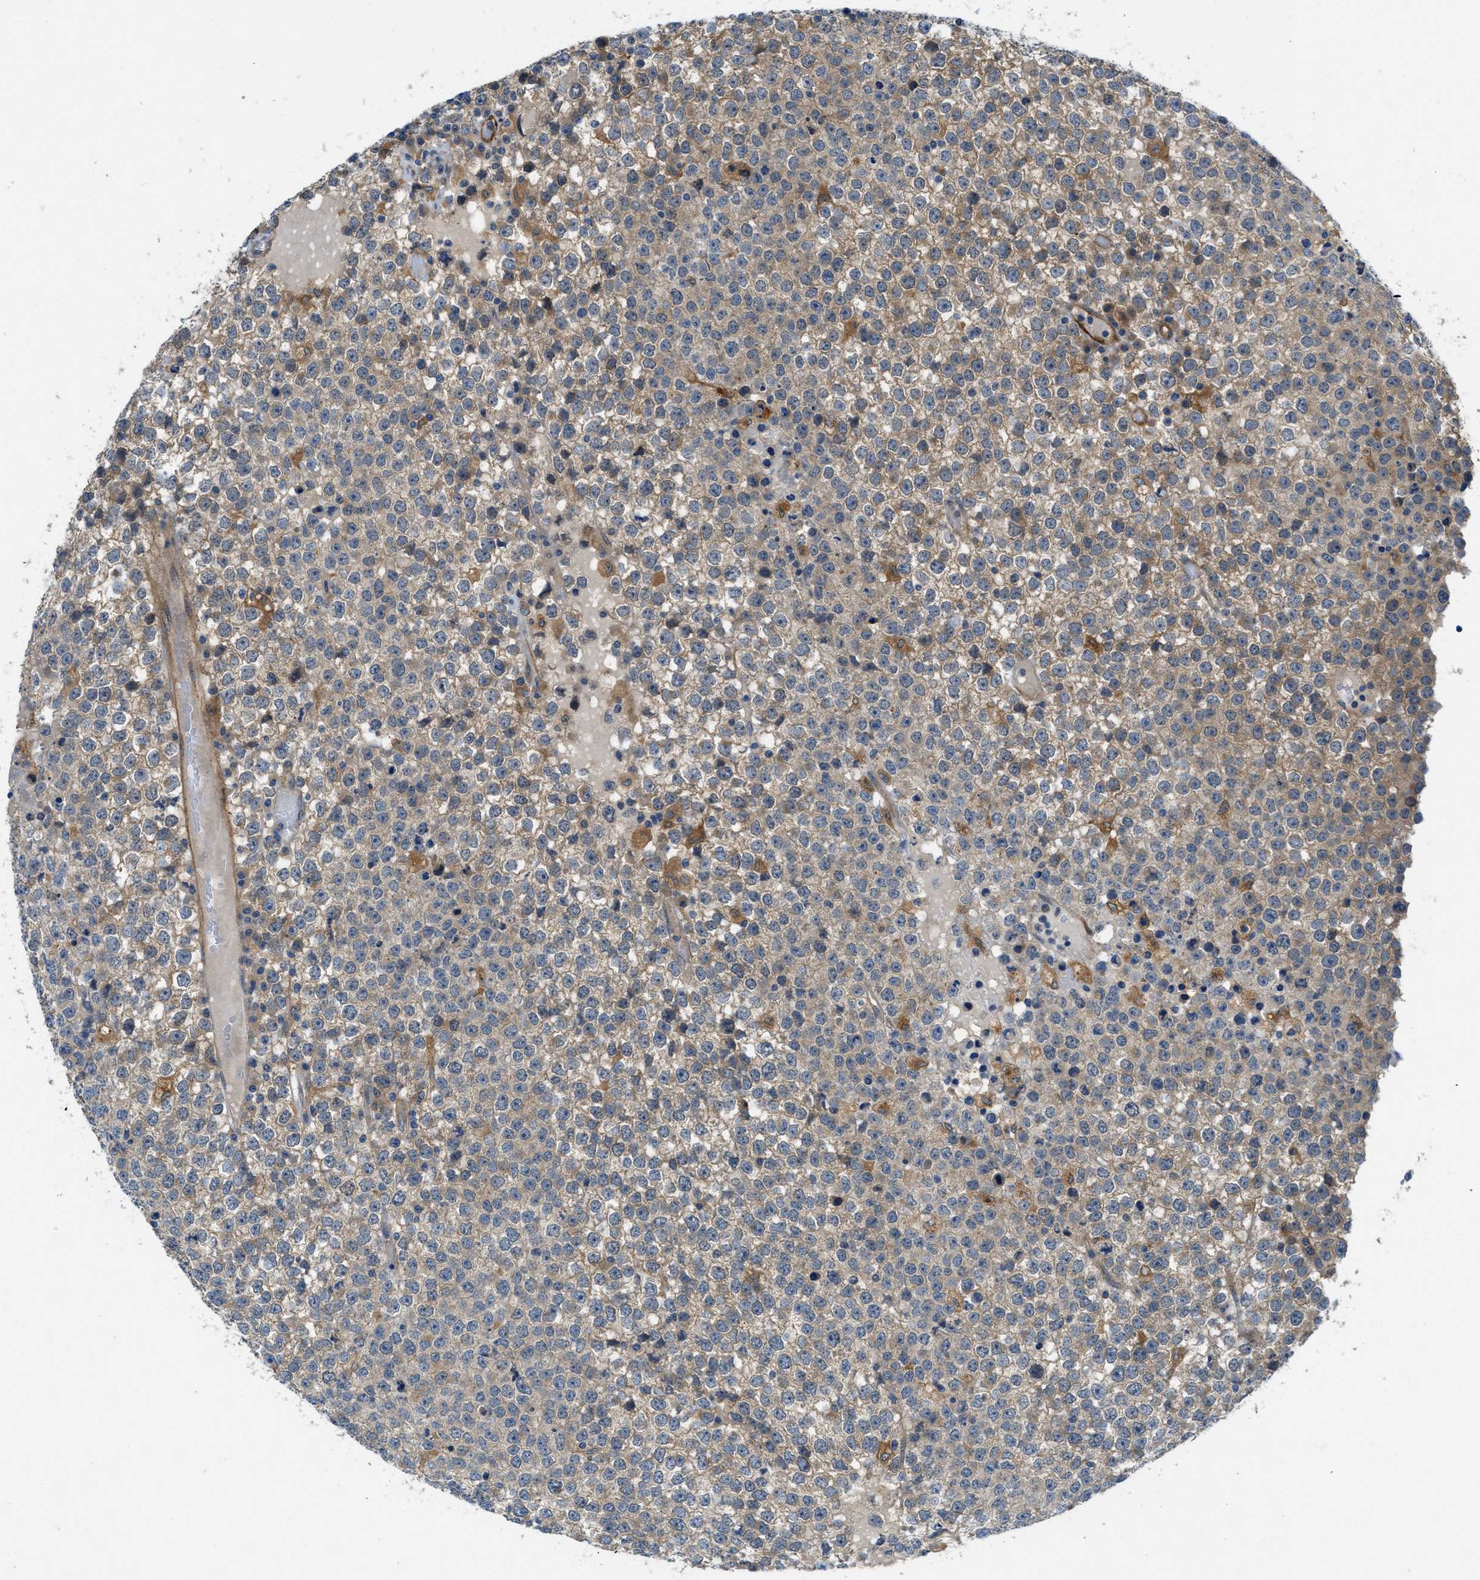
{"staining": {"intensity": "weak", "quantity": "25%-75%", "location": "cytoplasmic/membranous"}, "tissue": "testis cancer", "cell_type": "Tumor cells", "image_type": "cancer", "snomed": [{"axis": "morphology", "description": "Seminoma, NOS"}, {"axis": "topography", "description": "Testis"}], "caption": "Approximately 25%-75% of tumor cells in human testis seminoma display weak cytoplasmic/membranous protein staining as visualized by brown immunohistochemical staining.", "gene": "RIPK2", "patient": {"sex": "male", "age": 65}}